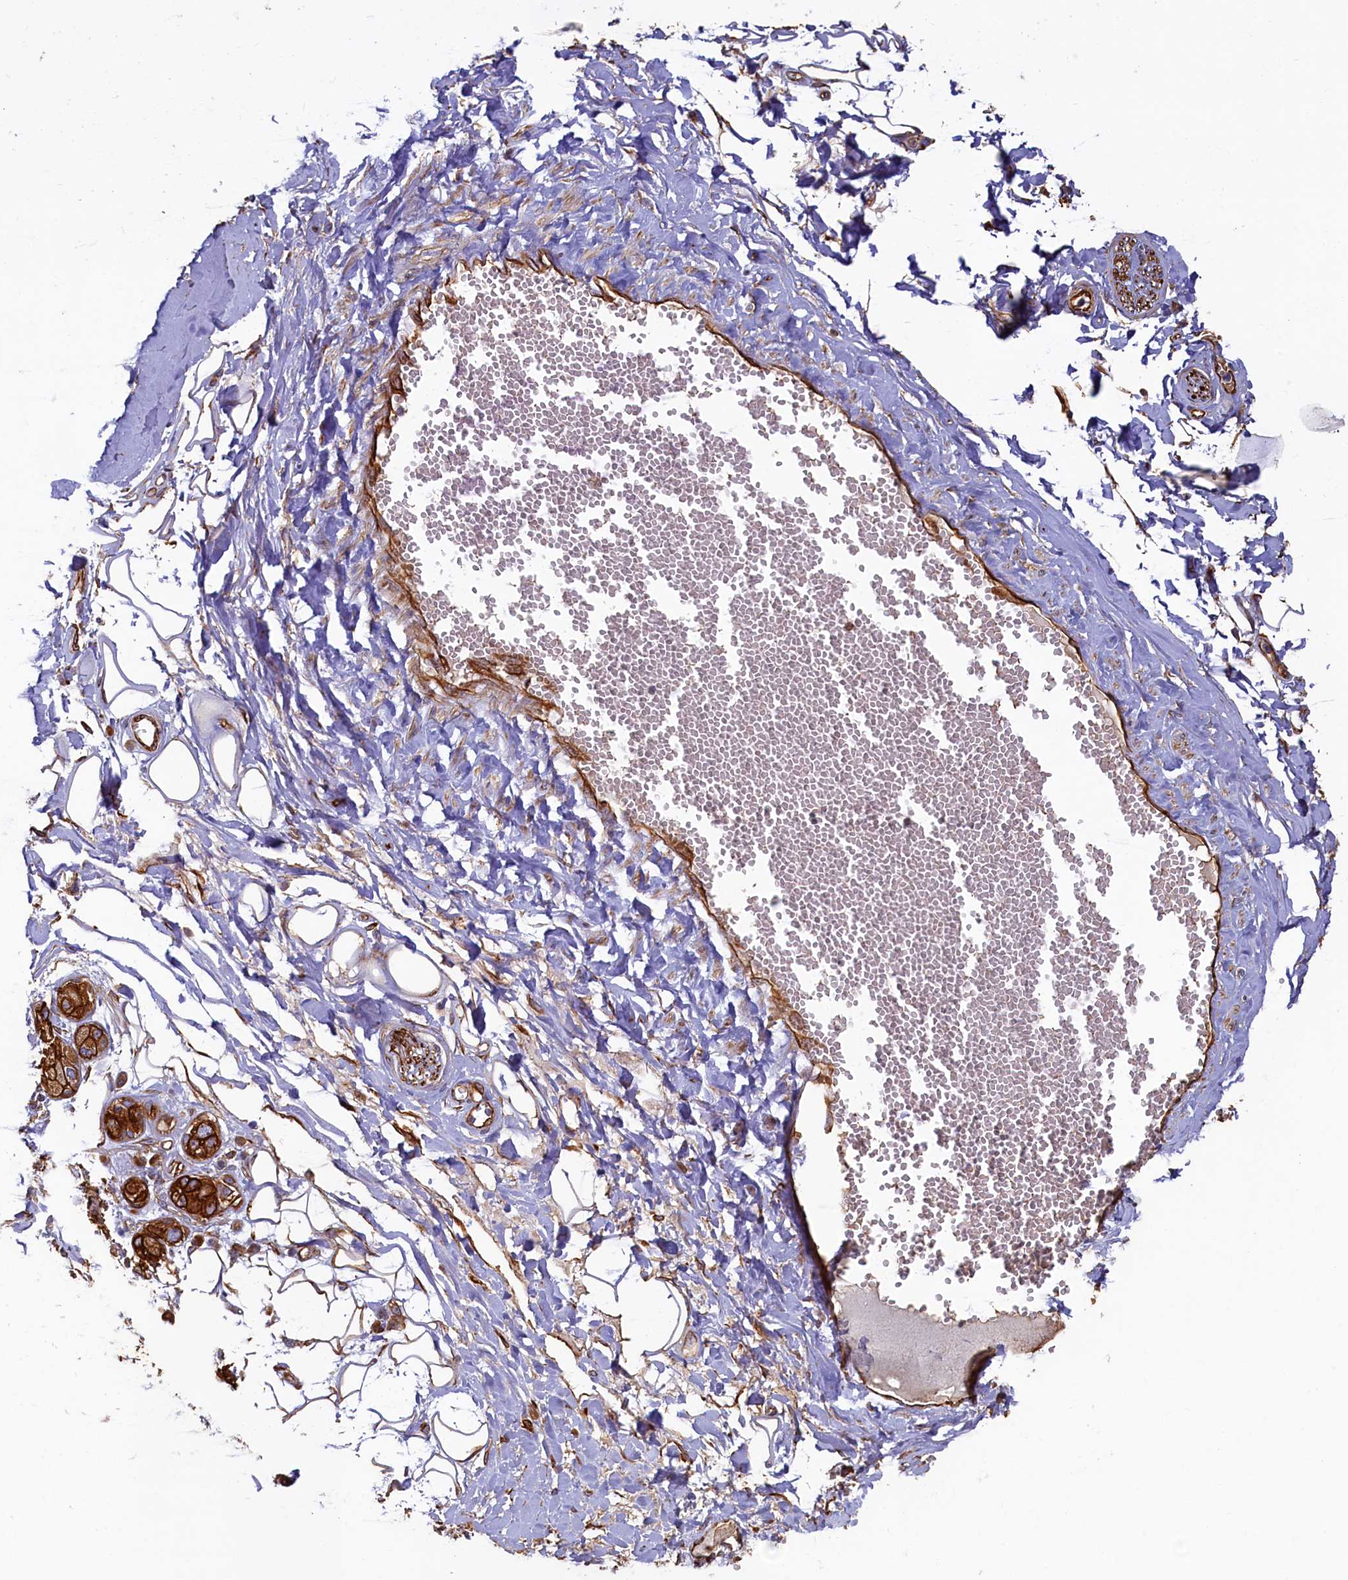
{"staining": {"intensity": "moderate", "quantity": "25%-75%", "location": "cytoplasmic/membranous"}, "tissue": "adipose tissue", "cell_type": "Adipocytes", "image_type": "normal", "snomed": [{"axis": "morphology", "description": "Normal tissue, NOS"}, {"axis": "morphology", "description": "Inflammation, NOS"}, {"axis": "topography", "description": "Salivary gland"}, {"axis": "topography", "description": "Peripheral nerve tissue"}], "caption": "Protein staining of unremarkable adipose tissue reveals moderate cytoplasmic/membranous expression in about 25%-75% of adipocytes. The protein of interest is stained brown, and the nuclei are stained in blue (DAB (3,3'-diaminobenzidine) IHC with brightfield microscopy, high magnification).", "gene": "LRRC57", "patient": {"sex": "female", "age": 75}}